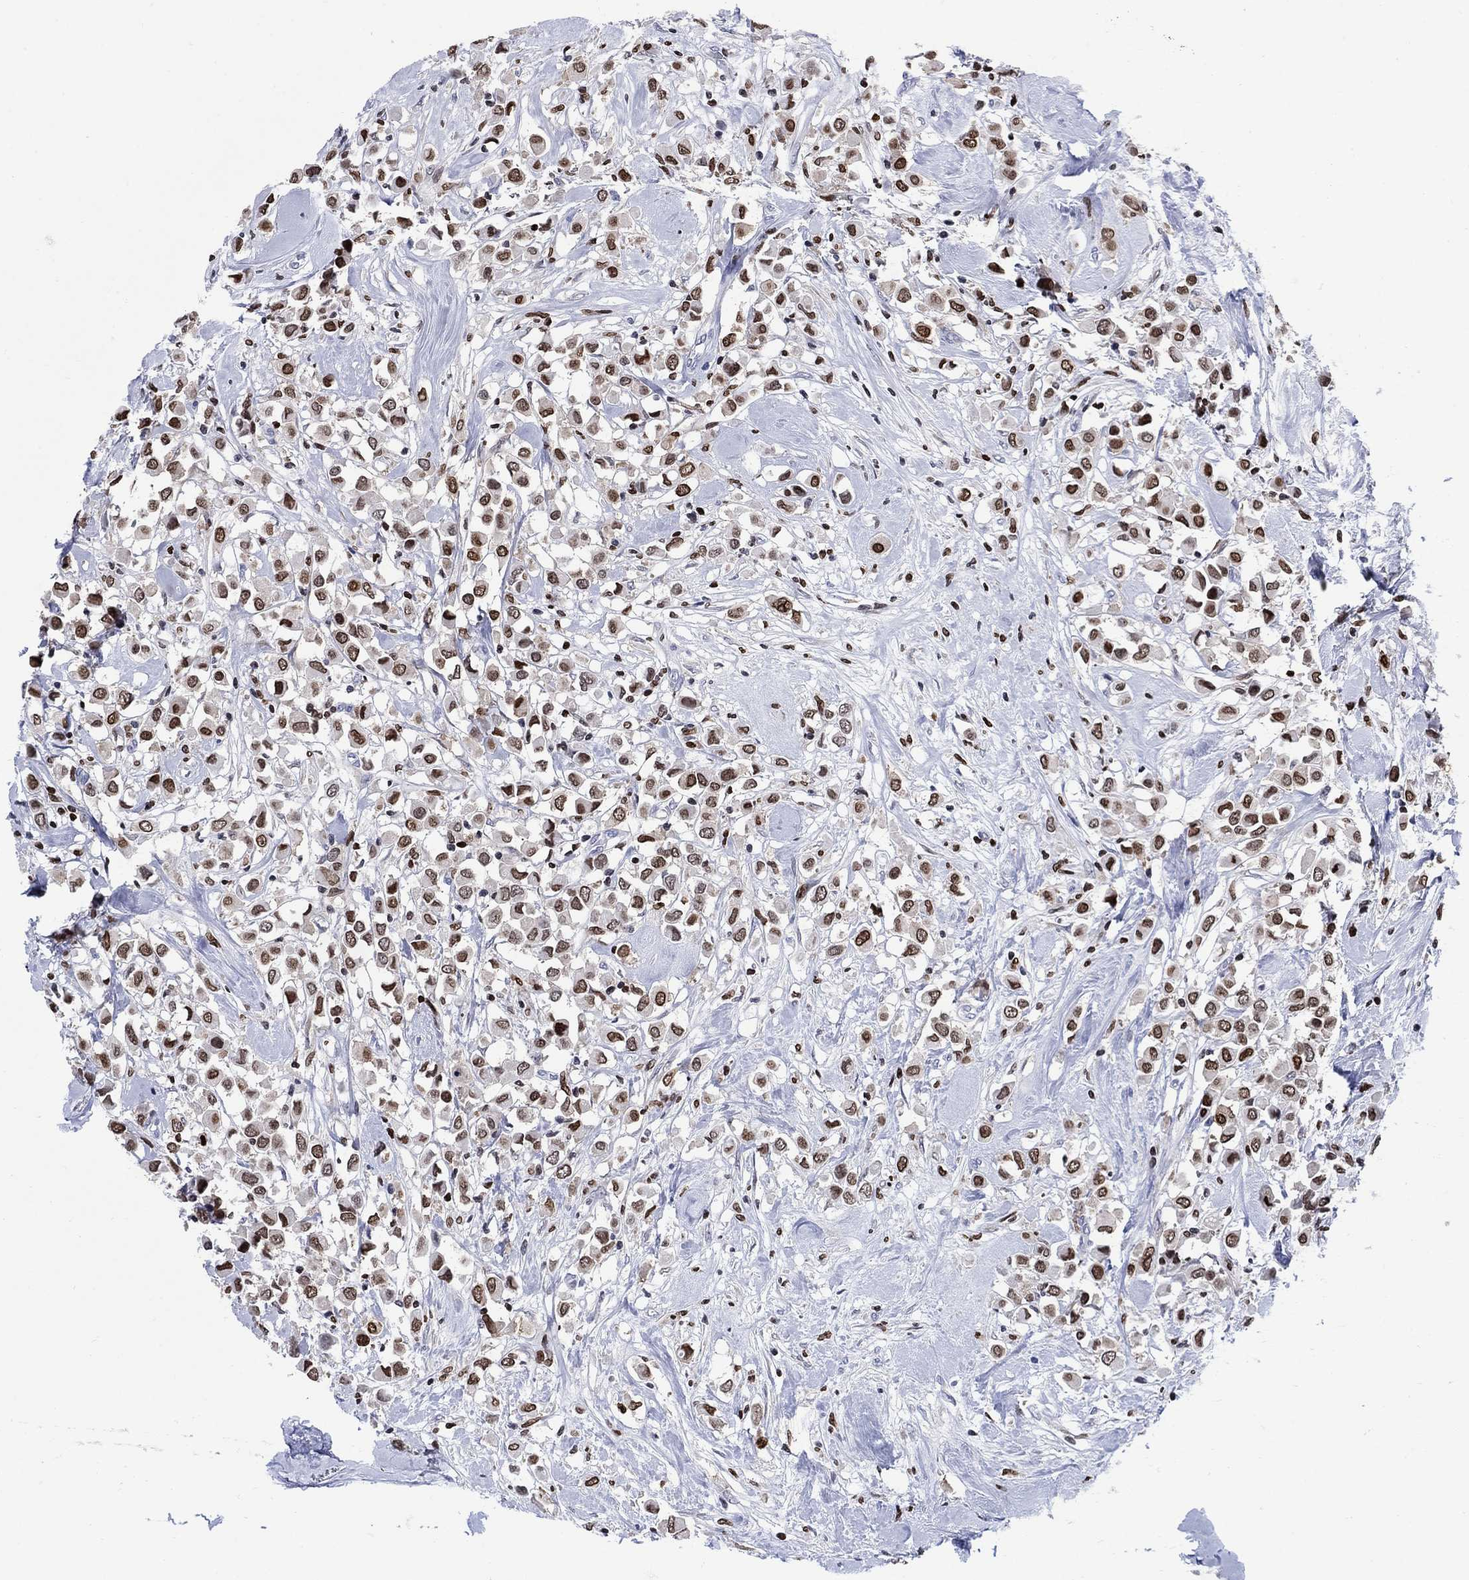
{"staining": {"intensity": "moderate", "quantity": "25%-75%", "location": "nuclear"}, "tissue": "breast cancer", "cell_type": "Tumor cells", "image_type": "cancer", "snomed": [{"axis": "morphology", "description": "Duct carcinoma"}, {"axis": "topography", "description": "Breast"}], "caption": "This histopathology image demonstrates breast intraductal carcinoma stained with immunohistochemistry to label a protein in brown. The nuclear of tumor cells show moderate positivity for the protein. Nuclei are counter-stained blue.", "gene": "HMGA1", "patient": {"sex": "female", "age": 61}}